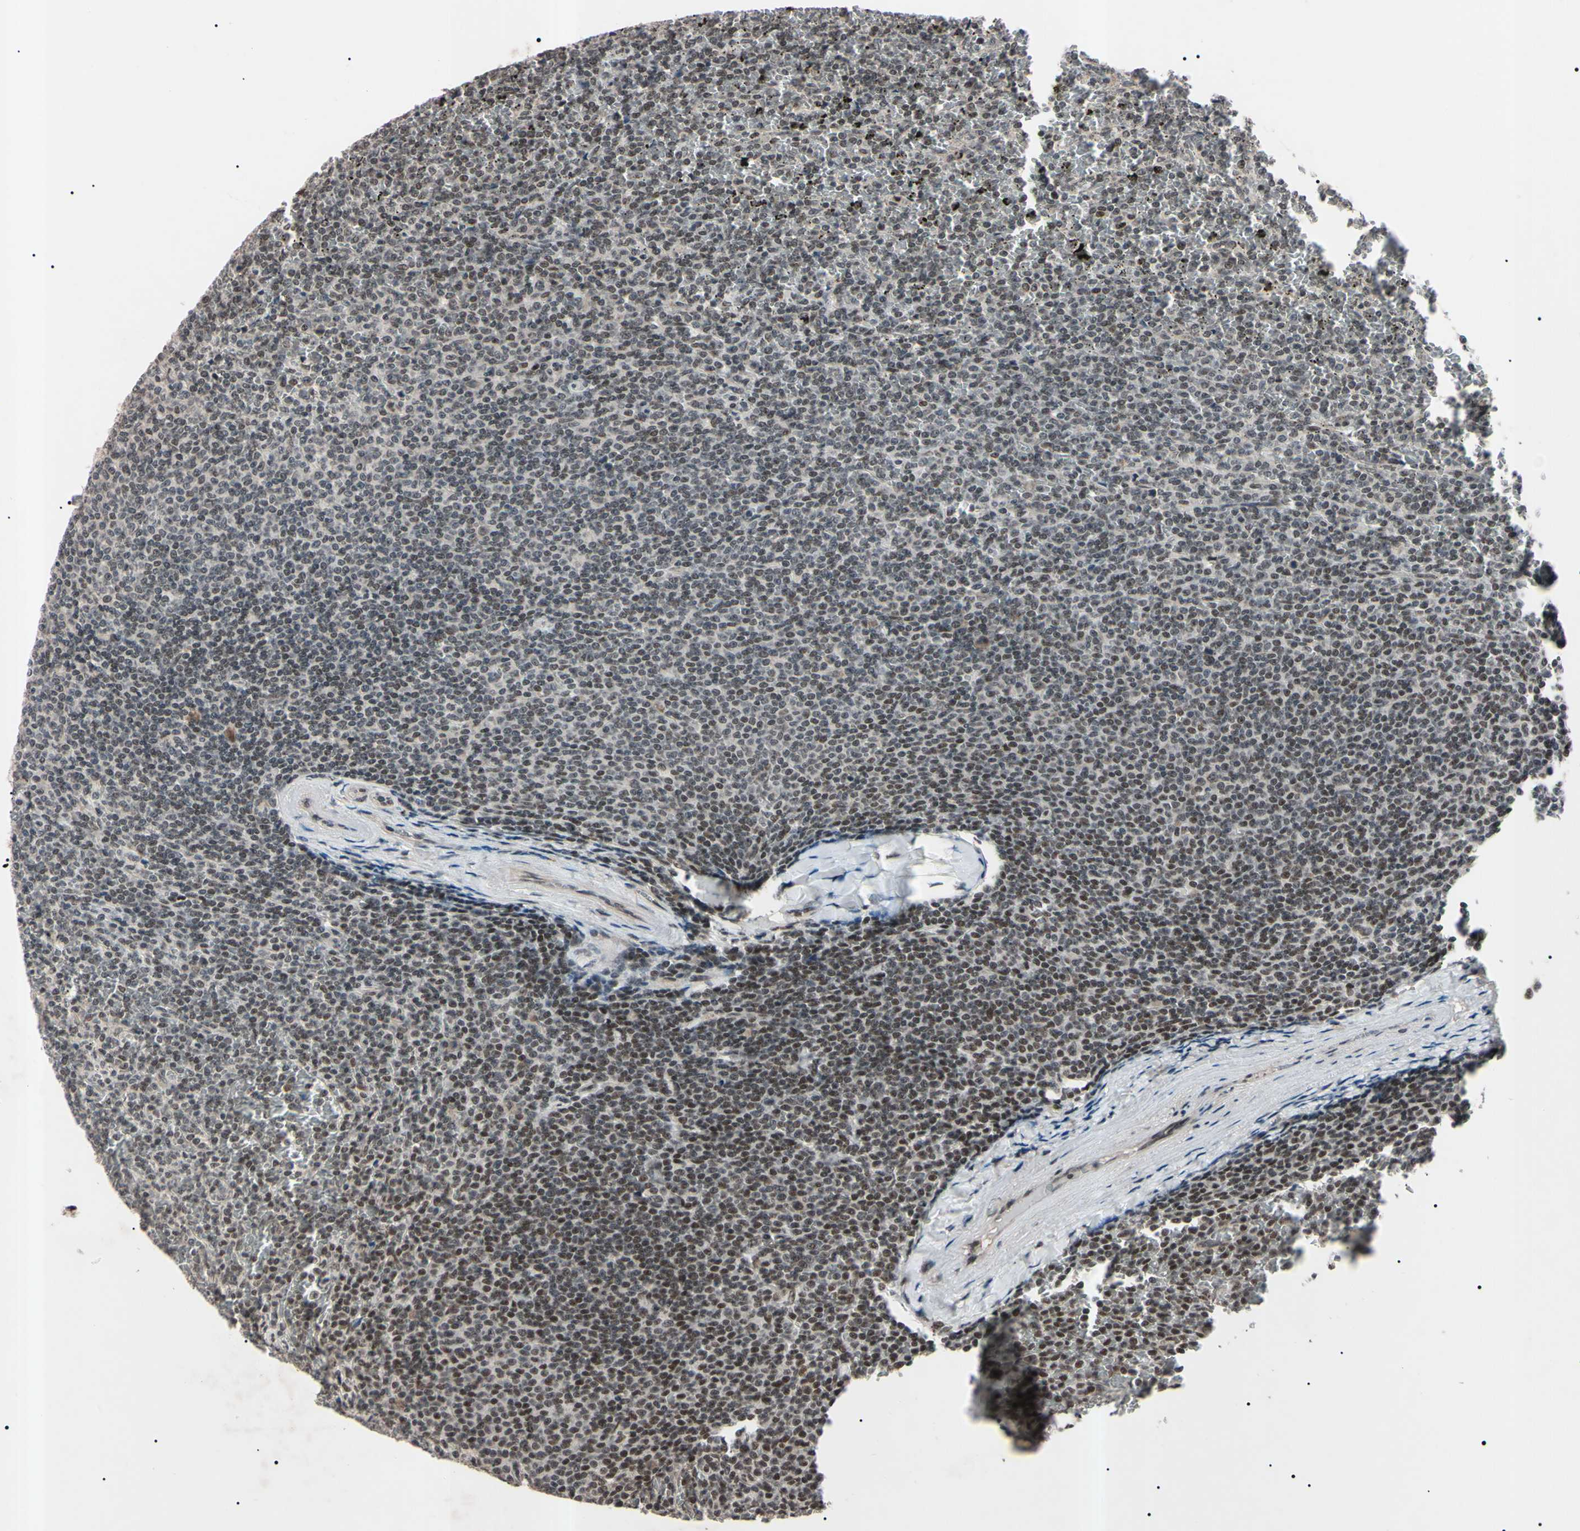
{"staining": {"intensity": "weak", "quantity": "25%-75%", "location": "nuclear"}, "tissue": "lymphoma", "cell_type": "Tumor cells", "image_type": "cancer", "snomed": [{"axis": "morphology", "description": "Malignant lymphoma, non-Hodgkin's type, Low grade"}, {"axis": "topography", "description": "Spleen"}], "caption": "Malignant lymphoma, non-Hodgkin's type (low-grade) stained with immunohistochemistry reveals weak nuclear staining in about 25%-75% of tumor cells.", "gene": "YY1", "patient": {"sex": "female", "age": 77}}